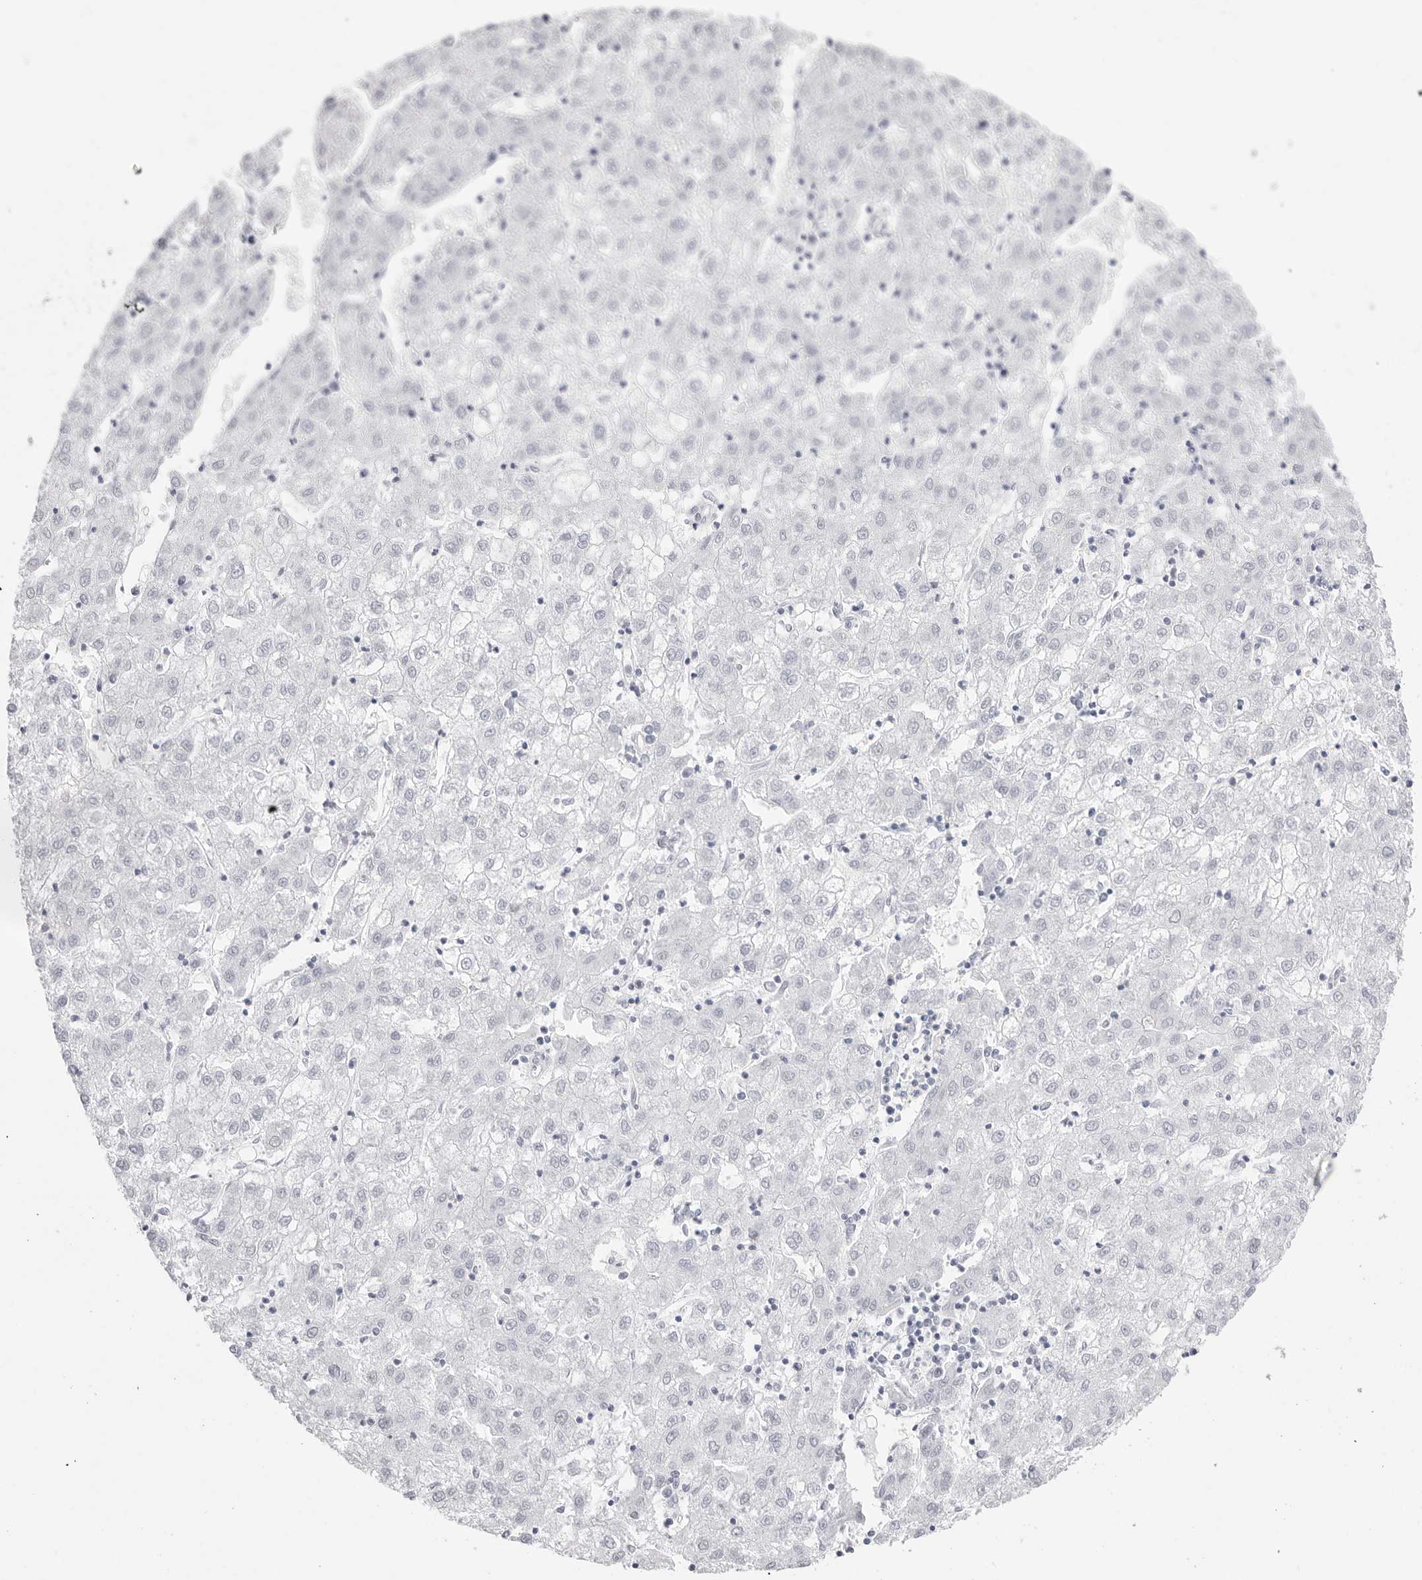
{"staining": {"intensity": "negative", "quantity": "none", "location": "none"}, "tissue": "liver cancer", "cell_type": "Tumor cells", "image_type": "cancer", "snomed": [{"axis": "morphology", "description": "Carcinoma, Hepatocellular, NOS"}, {"axis": "topography", "description": "Liver"}], "caption": "The immunohistochemistry histopathology image has no significant expression in tumor cells of liver cancer (hepatocellular carcinoma) tissue.", "gene": "NASP", "patient": {"sex": "male", "age": 72}}